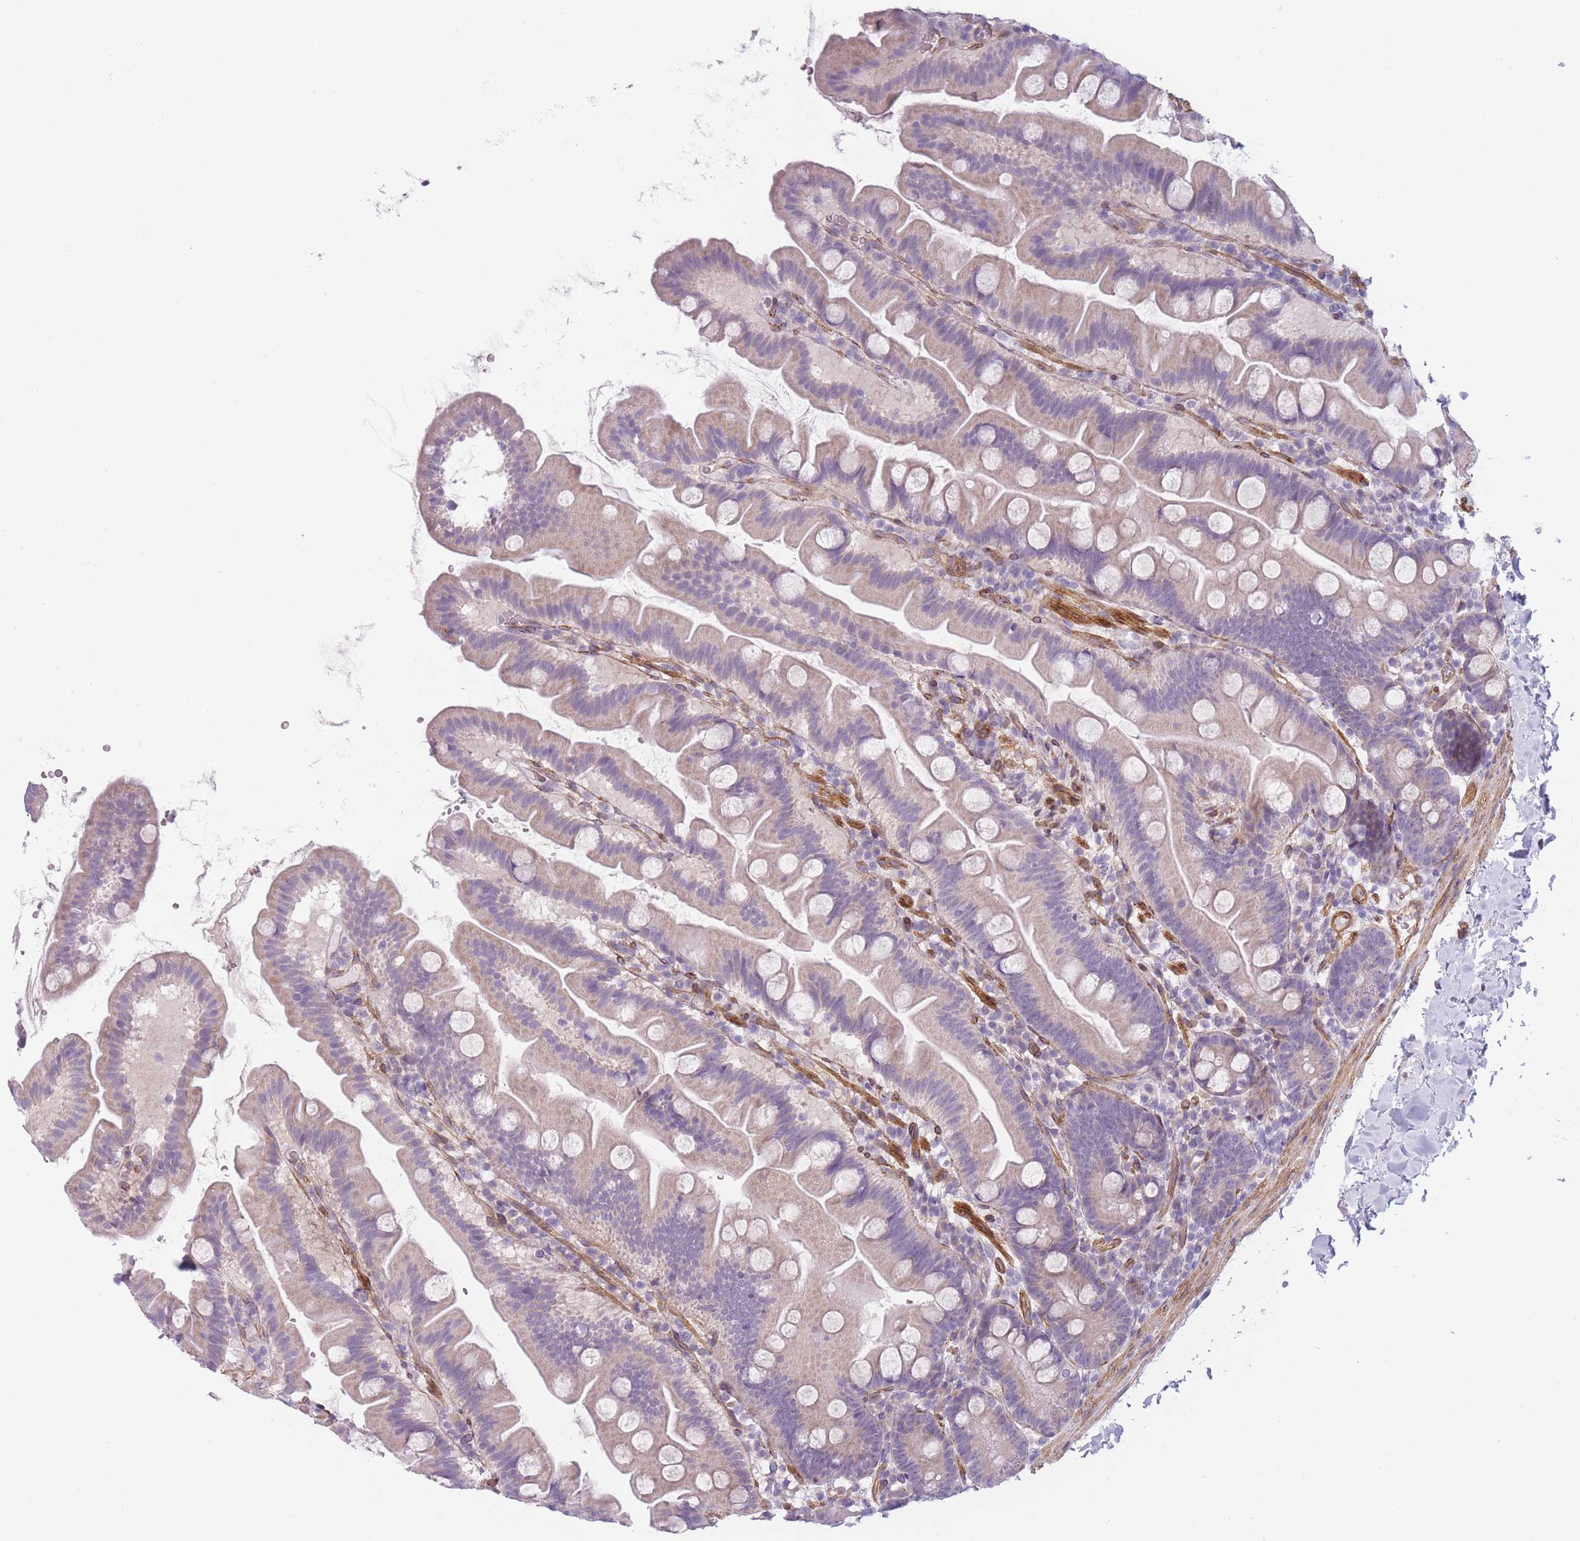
{"staining": {"intensity": "weak", "quantity": "<25%", "location": "cytoplasmic/membranous"}, "tissue": "small intestine", "cell_type": "Glandular cells", "image_type": "normal", "snomed": [{"axis": "morphology", "description": "Normal tissue, NOS"}, {"axis": "topography", "description": "Small intestine"}], "caption": "IHC histopathology image of normal human small intestine stained for a protein (brown), which reveals no staining in glandular cells. The staining was performed using DAB to visualize the protein expression in brown, while the nuclei were stained in blue with hematoxylin (Magnification: 20x).", "gene": "OR6B2", "patient": {"sex": "female", "age": 68}}